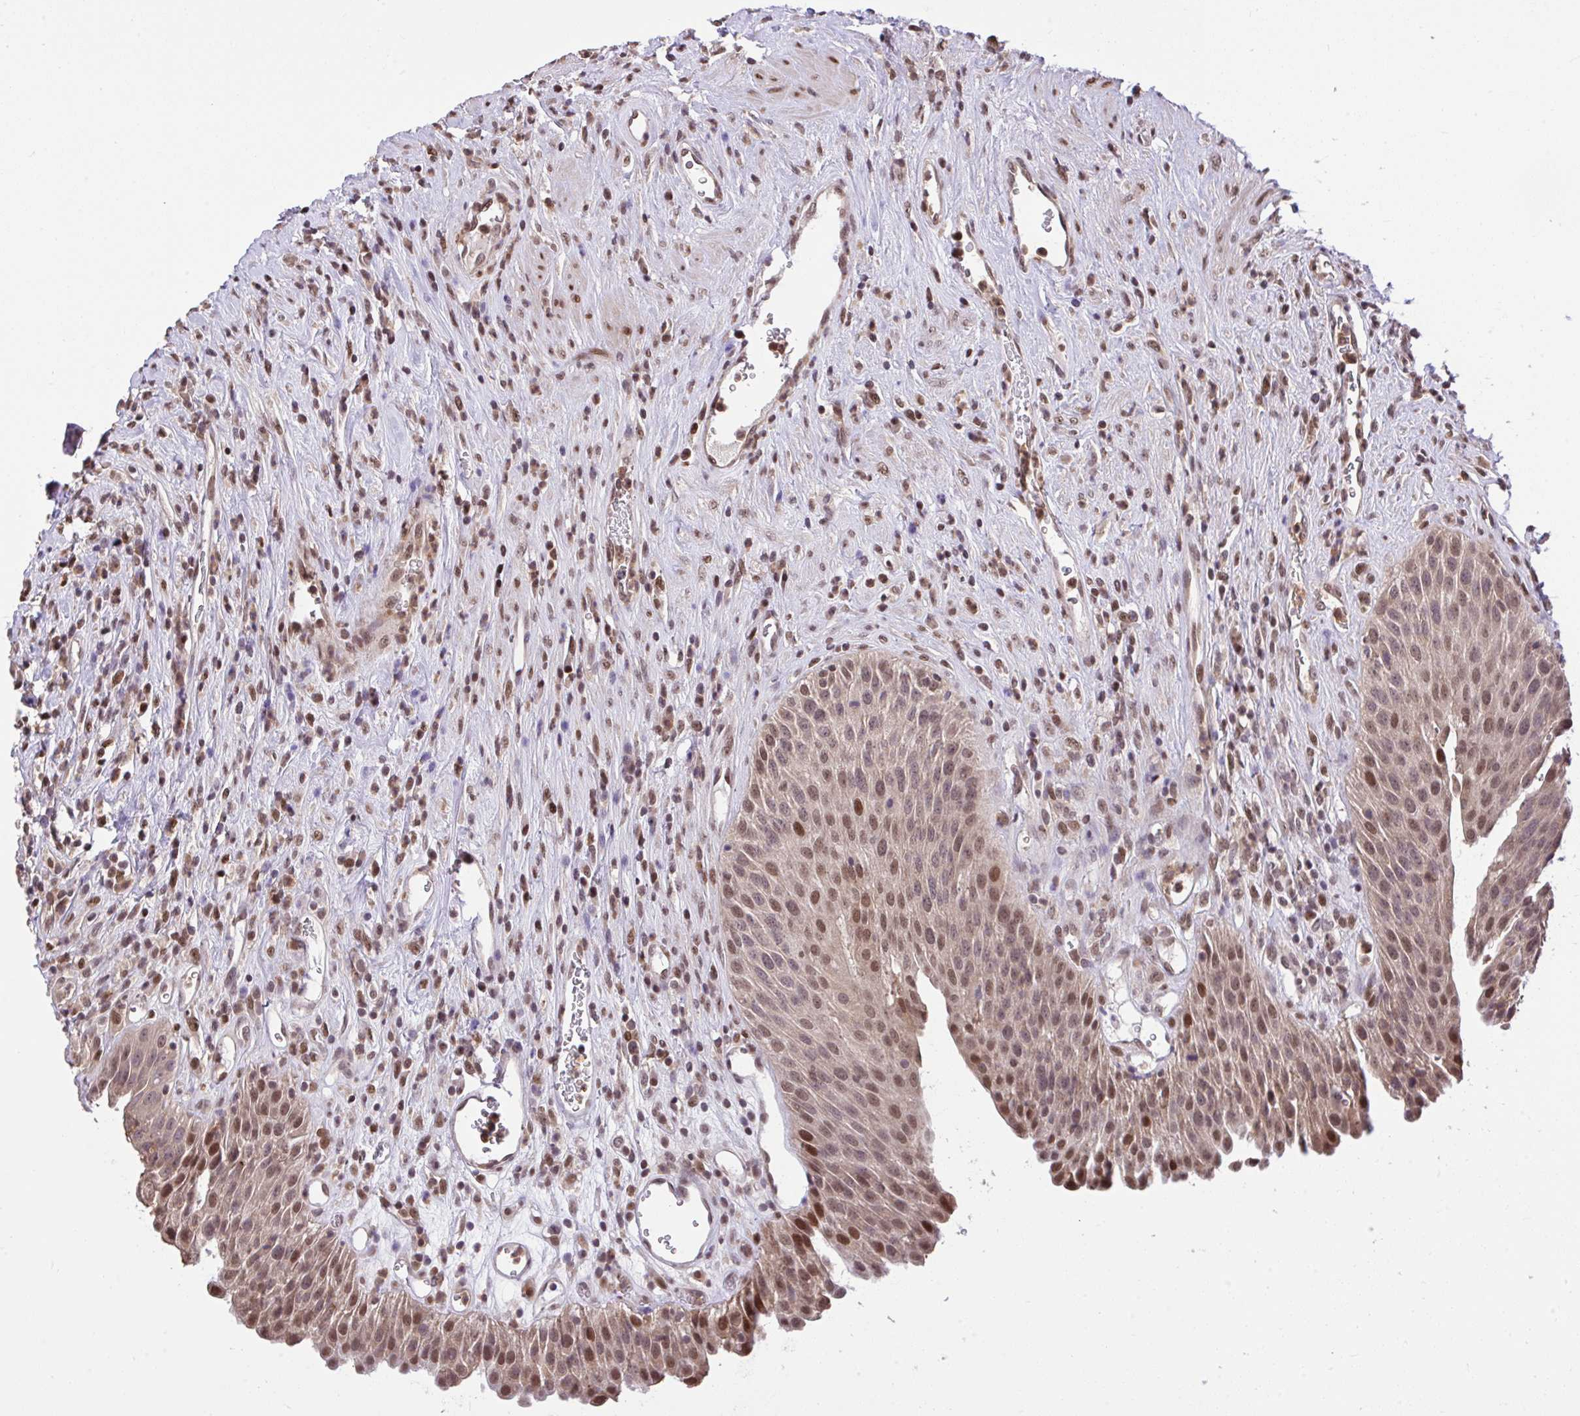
{"staining": {"intensity": "moderate", "quantity": ">75%", "location": "nuclear"}, "tissue": "urinary bladder", "cell_type": "Urothelial cells", "image_type": "normal", "snomed": [{"axis": "morphology", "description": "Normal tissue, NOS"}, {"axis": "topography", "description": "Urinary bladder"}], "caption": "The image demonstrates immunohistochemical staining of normal urinary bladder. There is moderate nuclear expression is present in about >75% of urothelial cells.", "gene": "GLIS3", "patient": {"sex": "female", "age": 56}}